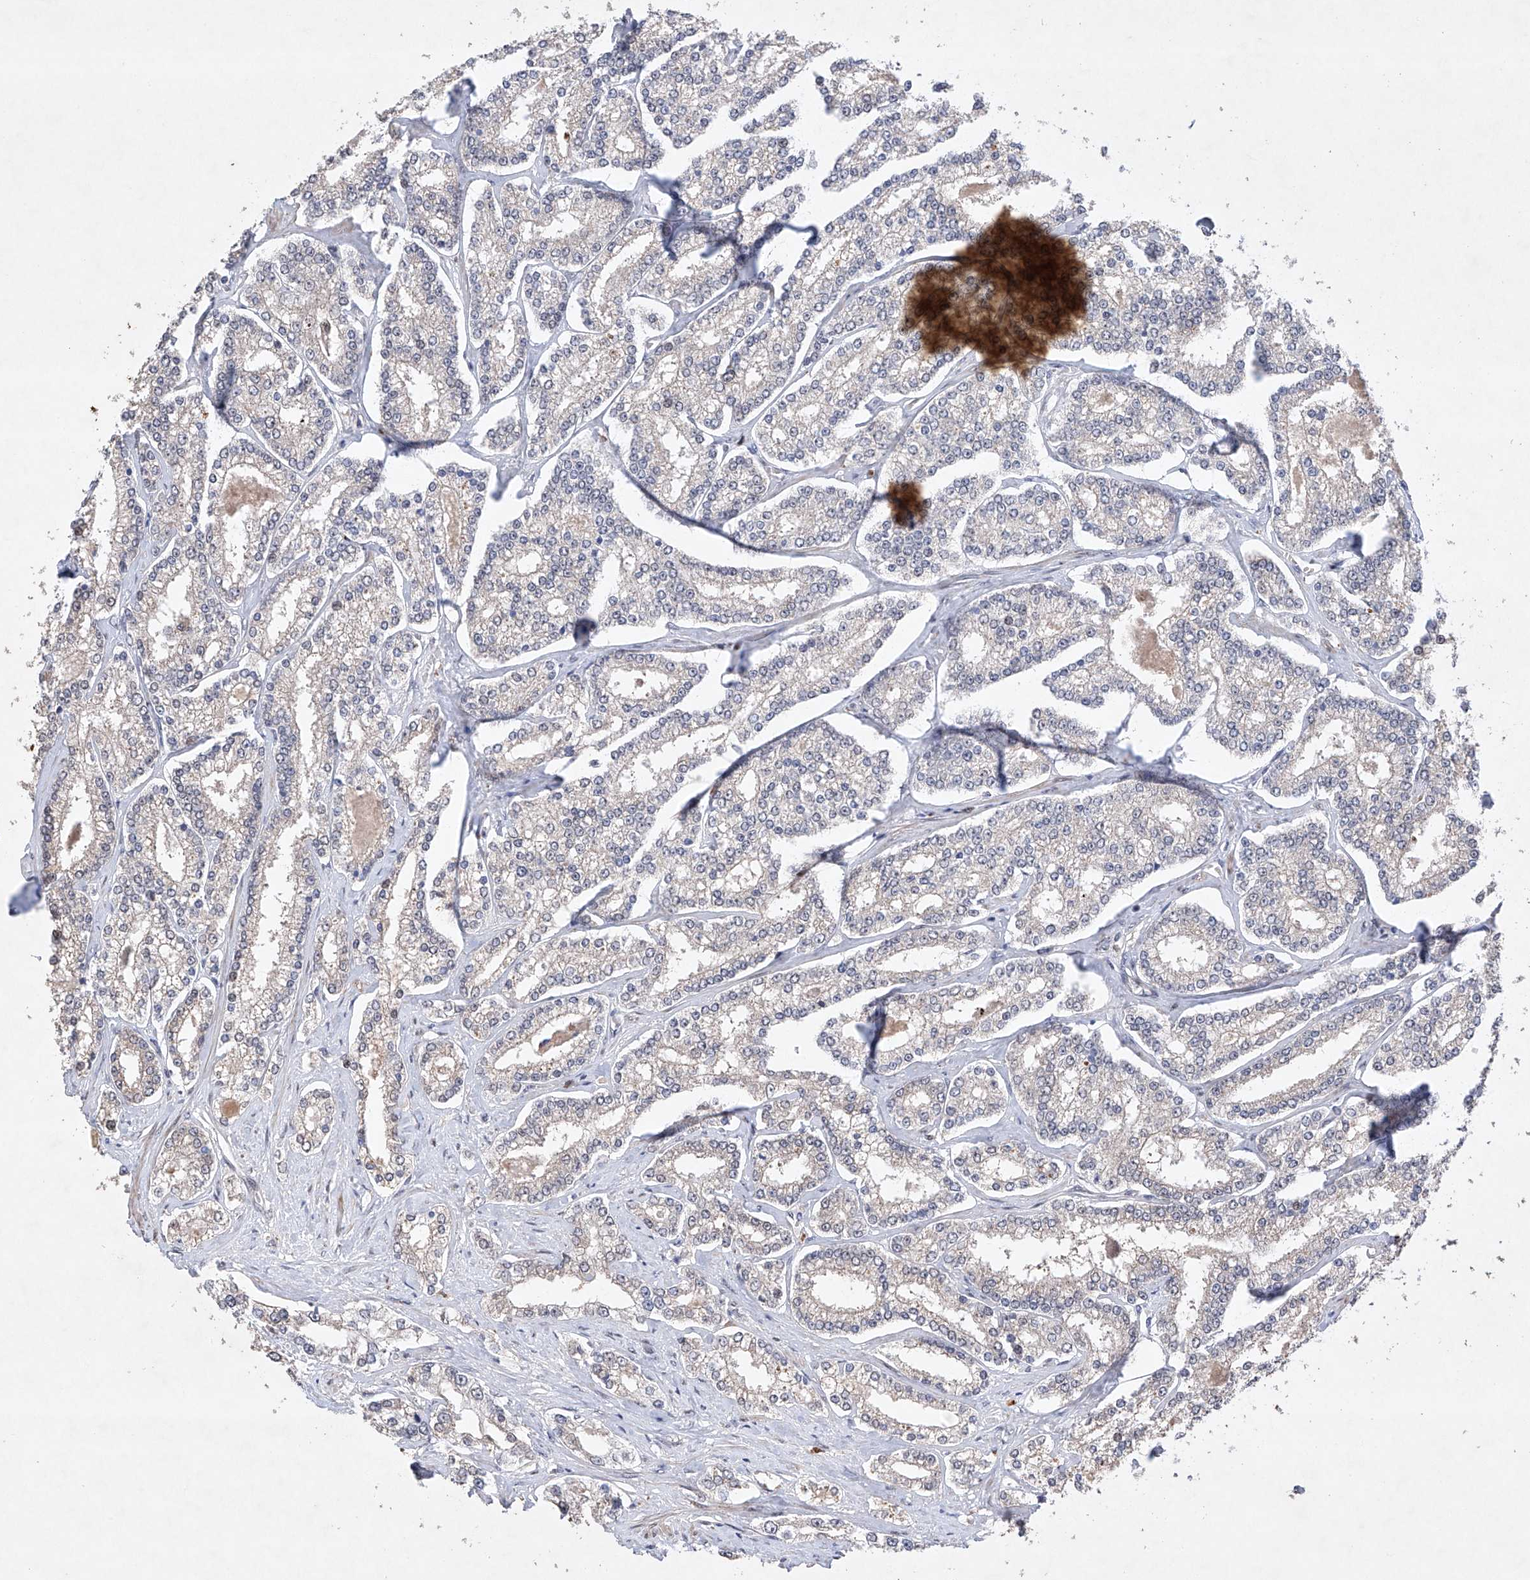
{"staining": {"intensity": "negative", "quantity": "none", "location": "none"}, "tissue": "prostate cancer", "cell_type": "Tumor cells", "image_type": "cancer", "snomed": [{"axis": "morphology", "description": "Normal tissue, NOS"}, {"axis": "morphology", "description": "Adenocarcinoma, High grade"}, {"axis": "topography", "description": "Prostate"}], "caption": "A high-resolution image shows immunohistochemistry (IHC) staining of adenocarcinoma (high-grade) (prostate), which shows no significant expression in tumor cells.", "gene": "AFG1L", "patient": {"sex": "male", "age": 83}}